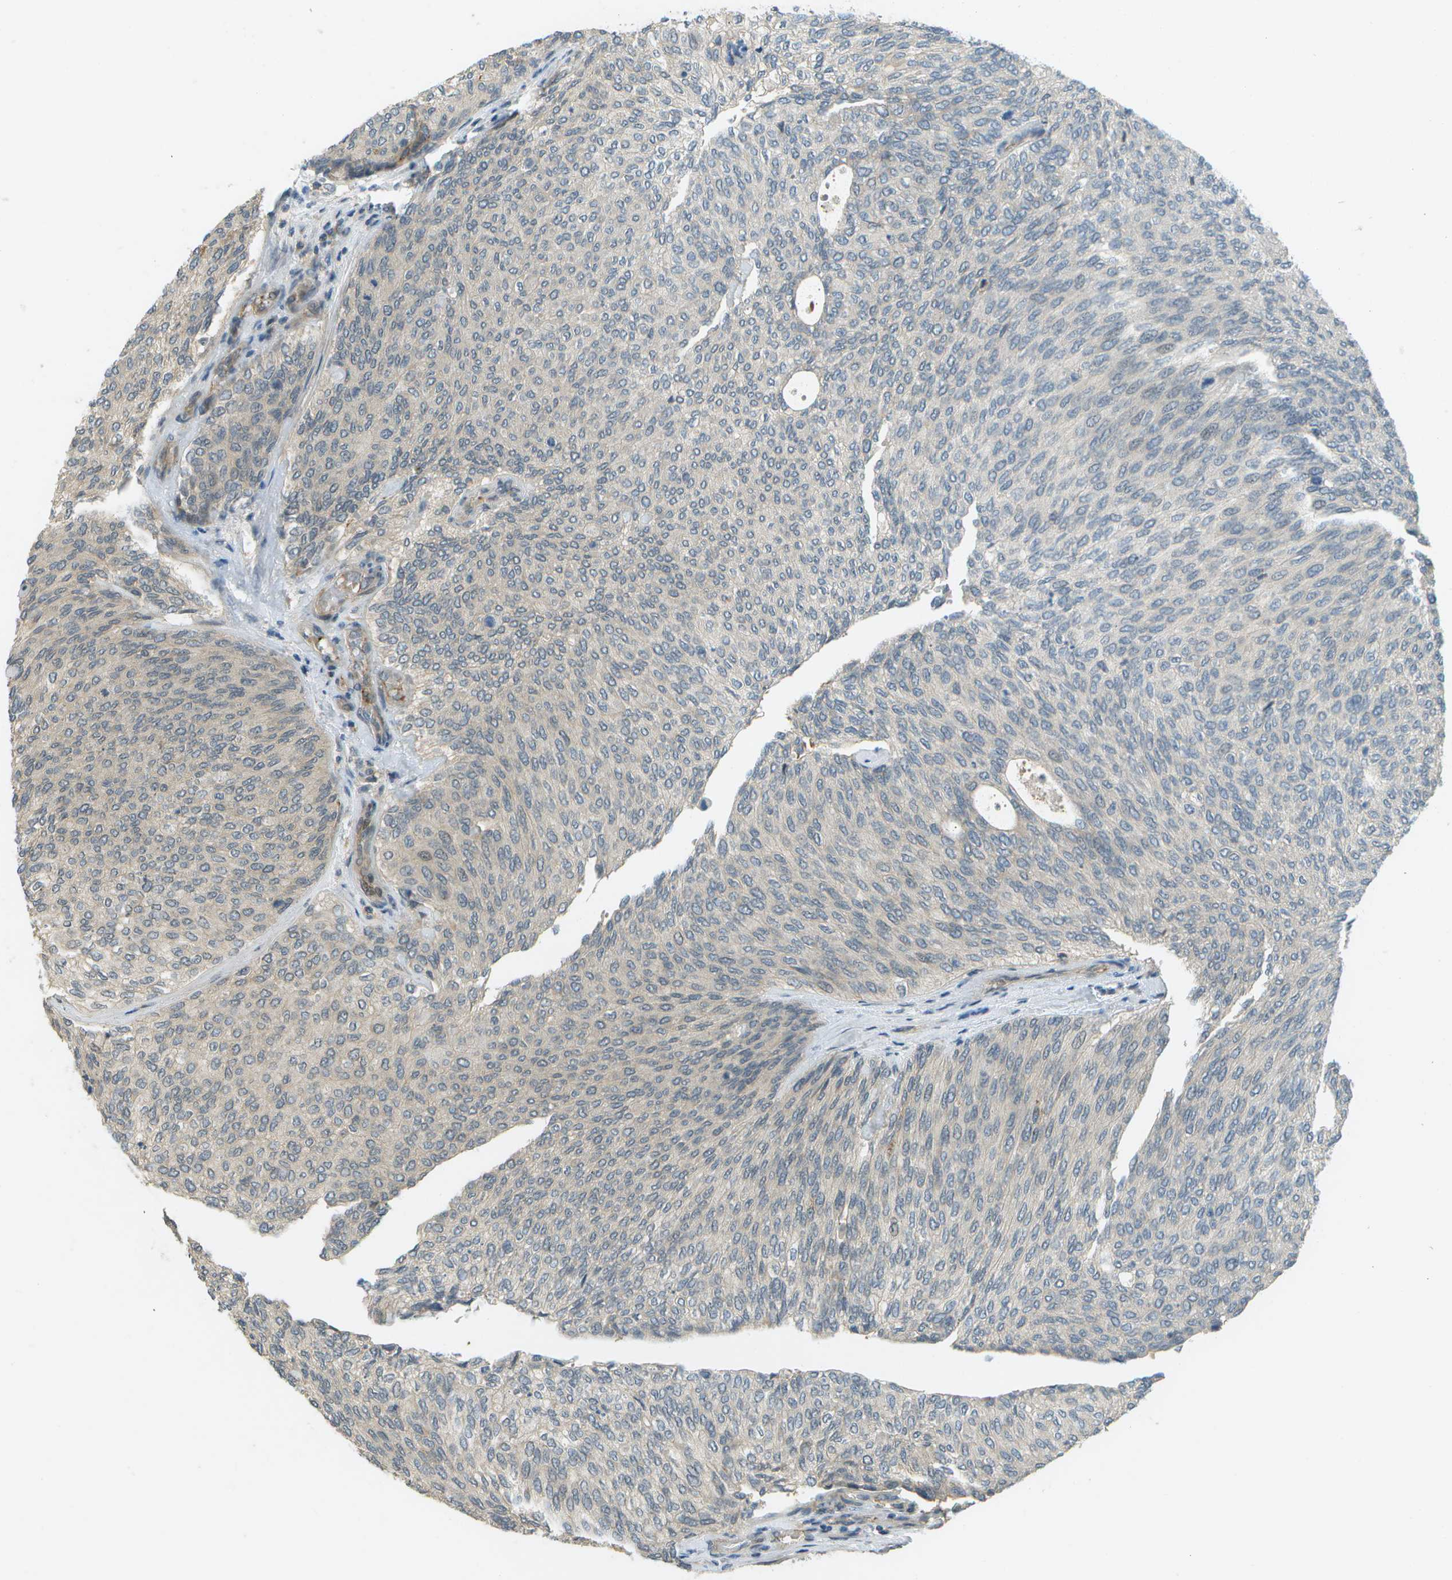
{"staining": {"intensity": "weak", "quantity": "<25%", "location": "cytoplasmic/membranous"}, "tissue": "urothelial cancer", "cell_type": "Tumor cells", "image_type": "cancer", "snomed": [{"axis": "morphology", "description": "Urothelial carcinoma, Low grade"}, {"axis": "topography", "description": "Urinary bladder"}], "caption": "A high-resolution histopathology image shows immunohistochemistry staining of urothelial carcinoma (low-grade), which exhibits no significant expression in tumor cells.", "gene": "WNK2", "patient": {"sex": "female", "age": 79}}